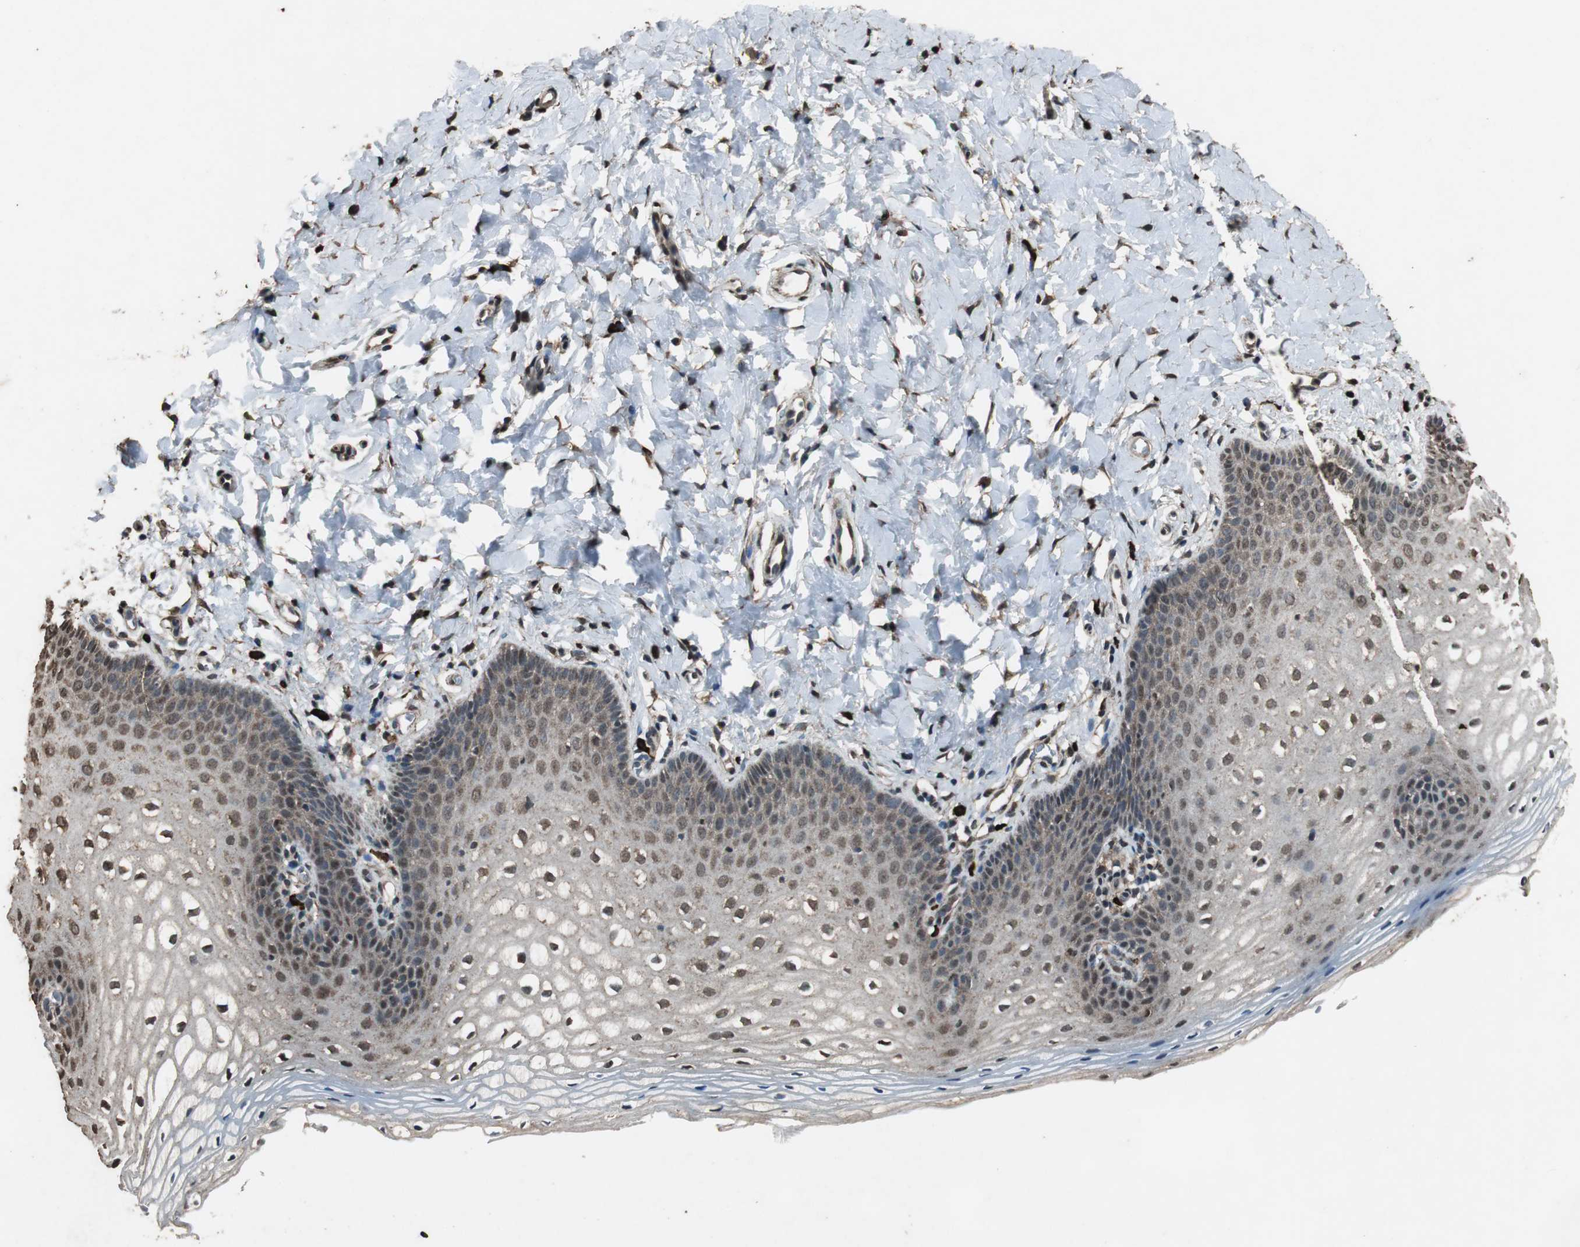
{"staining": {"intensity": "moderate", "quantity": "25%-75%", "location": "cytoplasmic/membranous,nuclear"}, "tissue": "vagina", "cell_type": "Squamous epithelial cells", "image_type": "normal", "snomed": [{"axis": "morphology", "description": "Normal tissue, NOS"}, {"axis": "topography", "description": "Vagina"}], "caption": "Unremarkable vagina shows moderate cytoplasmic/membranous,nuclear staining in approximately 25%-75% of squamous epithelial cells, visualized by immunohistochemistry. (DAB = brown stain, brightfield microscopy at high magnification).", "gene": "PPP1R13B", "patient": {"sex": "female", "age": 55}}